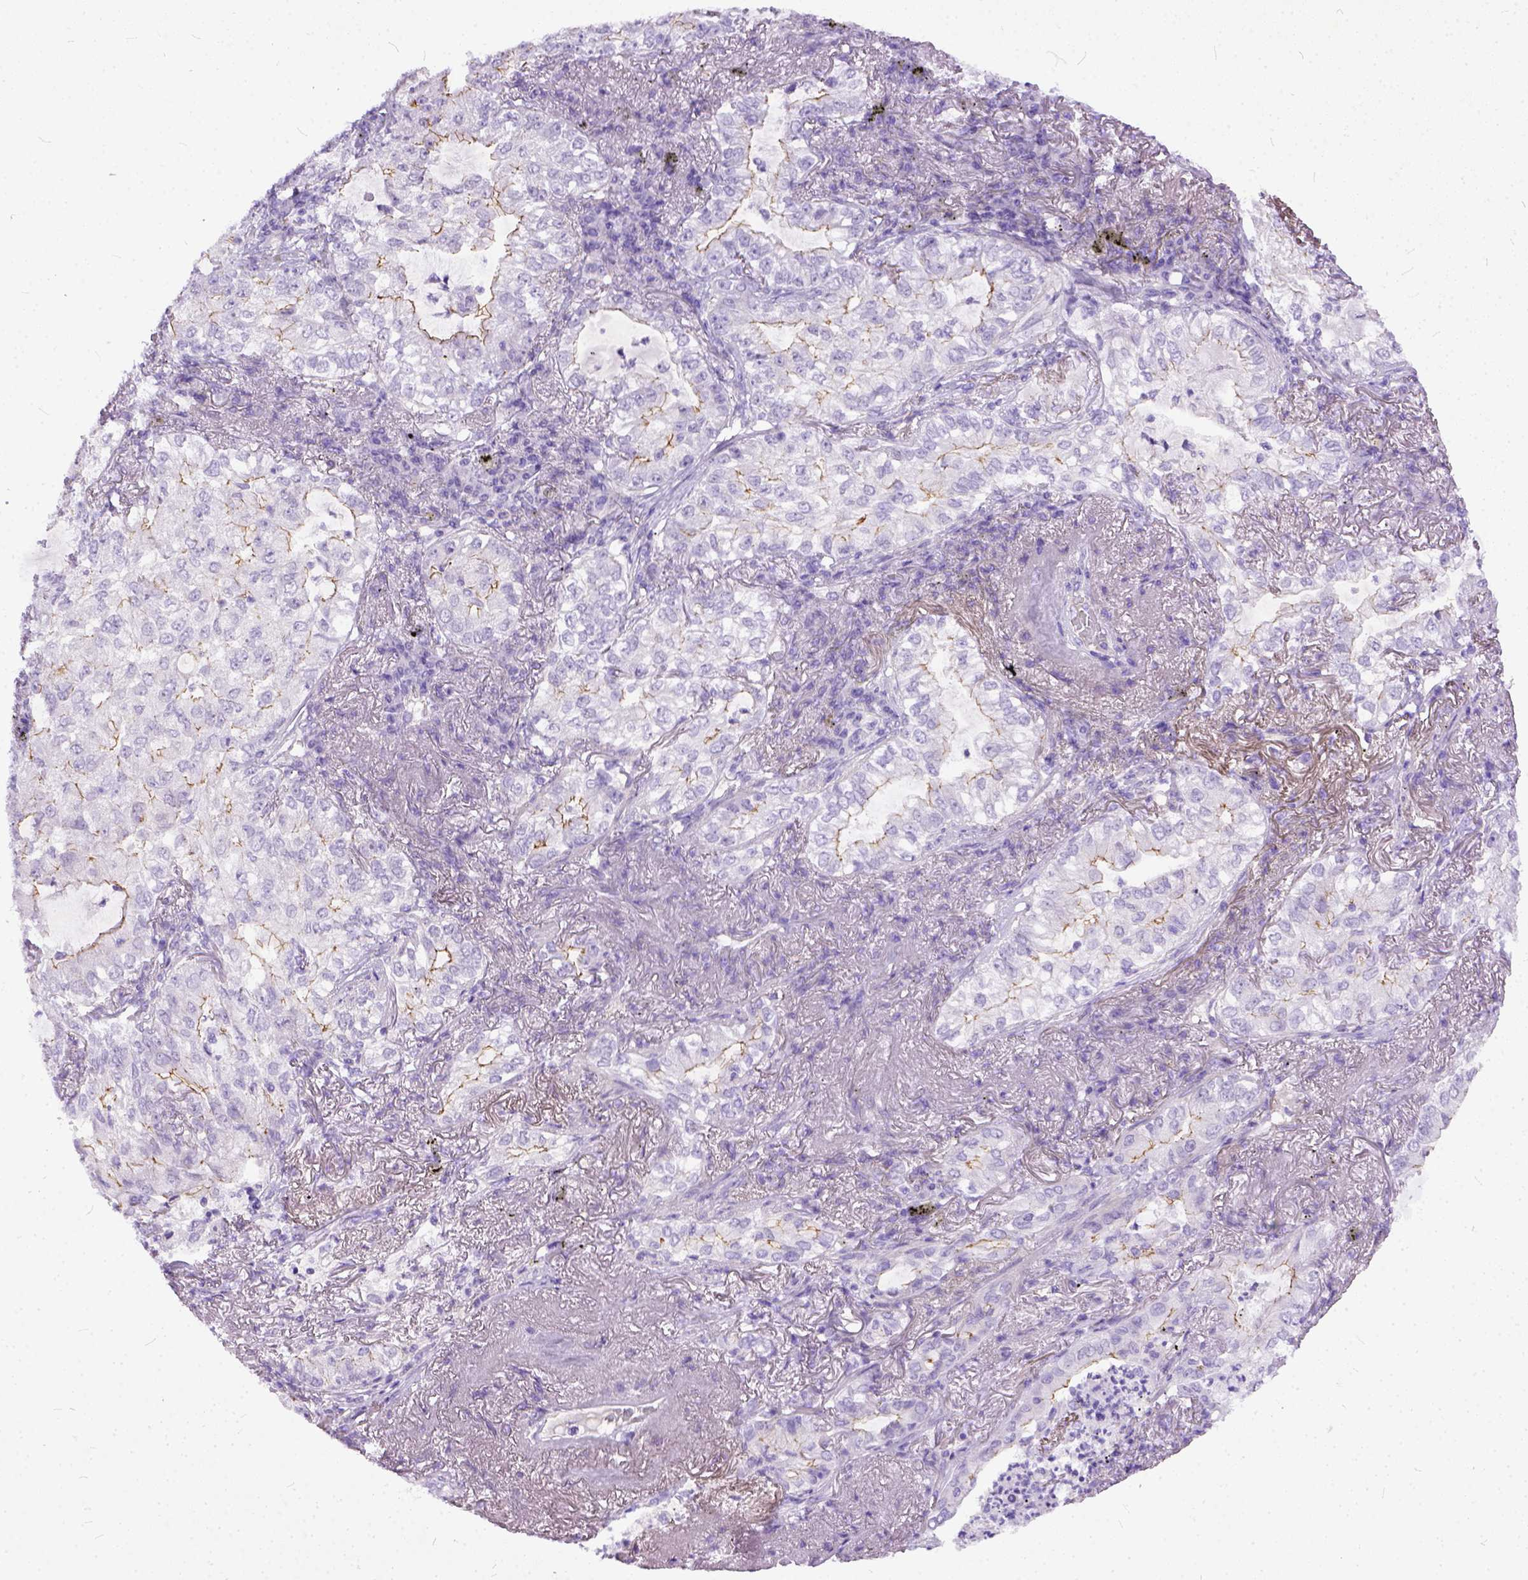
{"staining": {"intensity": "weak", "quantity": "25%-75%", "location": "cytoplasmic/membranous"}, "tissue": "lung cancer", "cell_type": "Tumor cells", "image_type": "cancer", "snomed": [{"axis": "morphology", "description": "Adenocarcinoma, NOS"}, {"axis": "topography", "description": "Lung"}], "caption": "A high-resolution photomicrograph shows immunohistochemistry (IHC) staining of lung cancer, which demonstrates weak cytoplasmic/membranous expression in about 25%-75% of tumor cells.", "gene": "ADGRF1", "patient": {"sex": "female", "age": 73}}